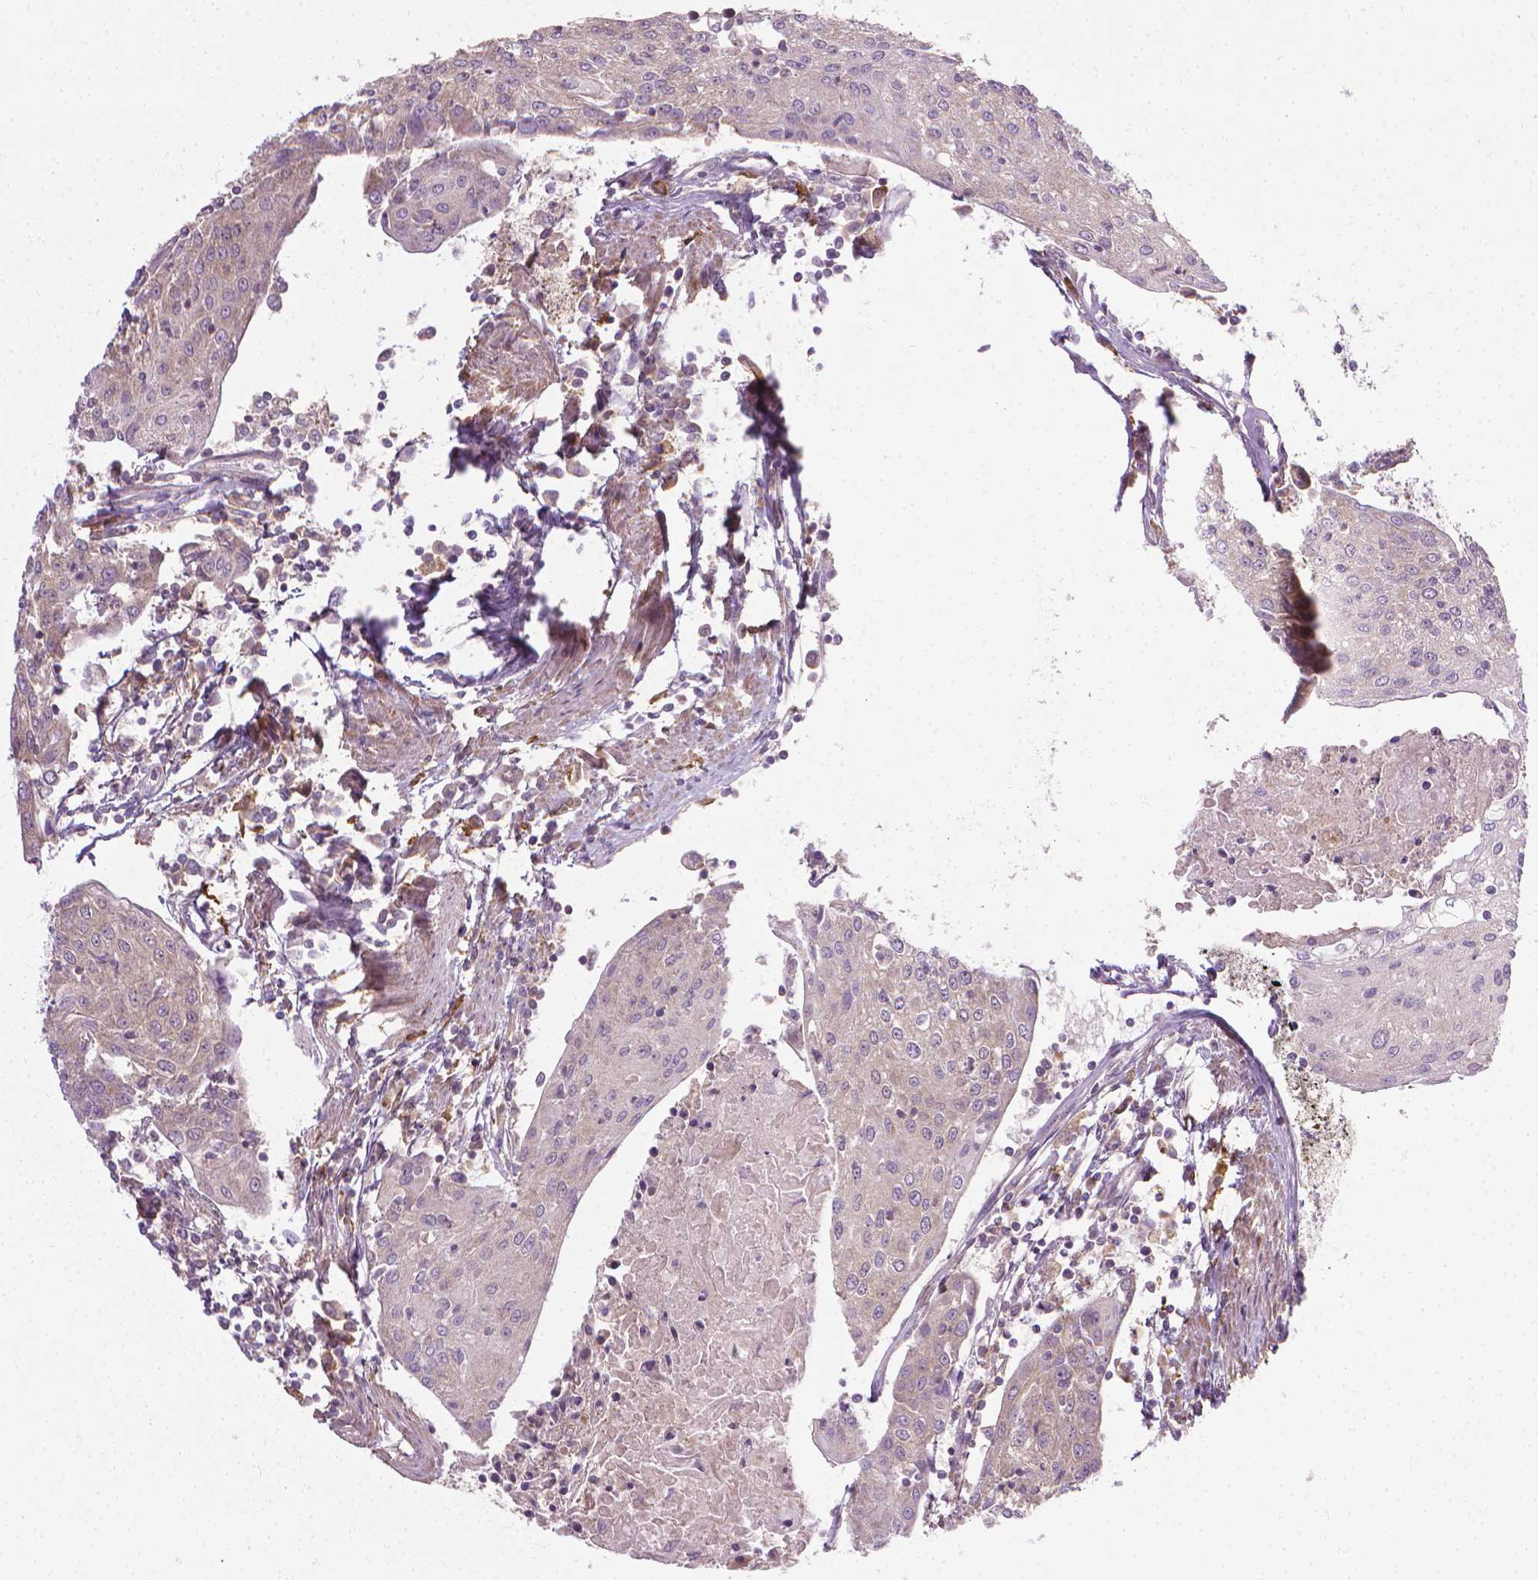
{"staining": {"intensity": "weak", "quantity": ">75%", "location": "cytoplasmic/membranous"}, "tissue": "urothelial cancer", "cell_type": "Tumor cells", "image_type": "cancer", "snomed": [{"axis": "morphology", "description": "Urothelial carcinoma, High grade"}, {"axis": "topography", "description": "Urinary bladder"}], "caption": "Human high-grade urothelial carcinoma stained with a protein marker shows weak staining in tumor cells.", "gene": "PRAG1", "patient": {"sex": "female", "age": 85}}